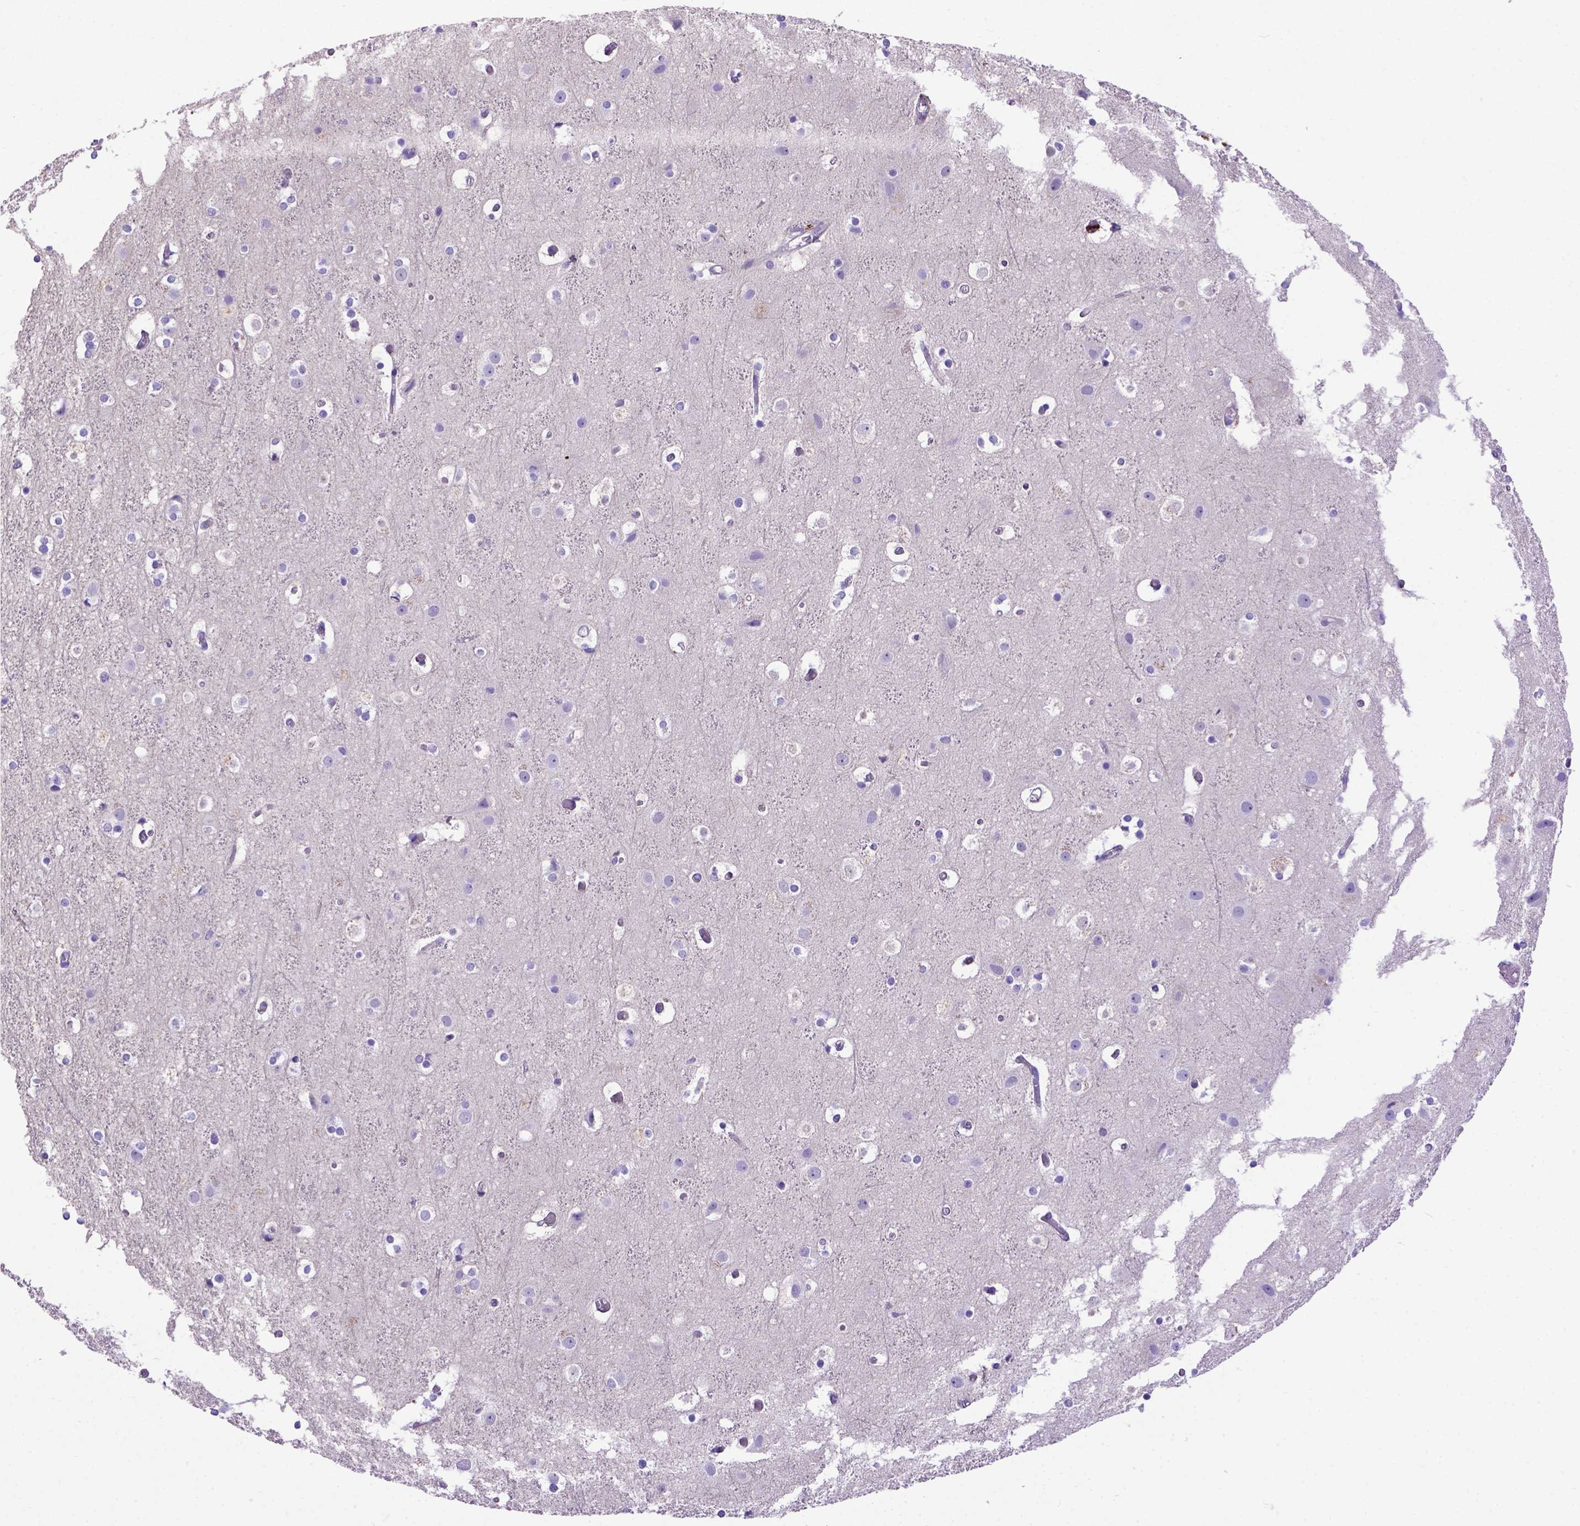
{"staining": {"intensity": "negative", "quantity": "none", "location": "none"}, "tissue": "cerebral cortex", "cell_type": "Endothelial cells", "image_type": "normal", "snomed": [{"axis": "morphology", "description": "Normal tissue, NOS"}, {"axis": "topography", "description": "Cerebral cortex"}], "caption": "IHC micrograph of normal human cerebral cortex stained for a protein (brown), which displays no positivity in endothelial cells.", "gene": "ADAM12", "patient": {"sex": "female", "age": 52}}